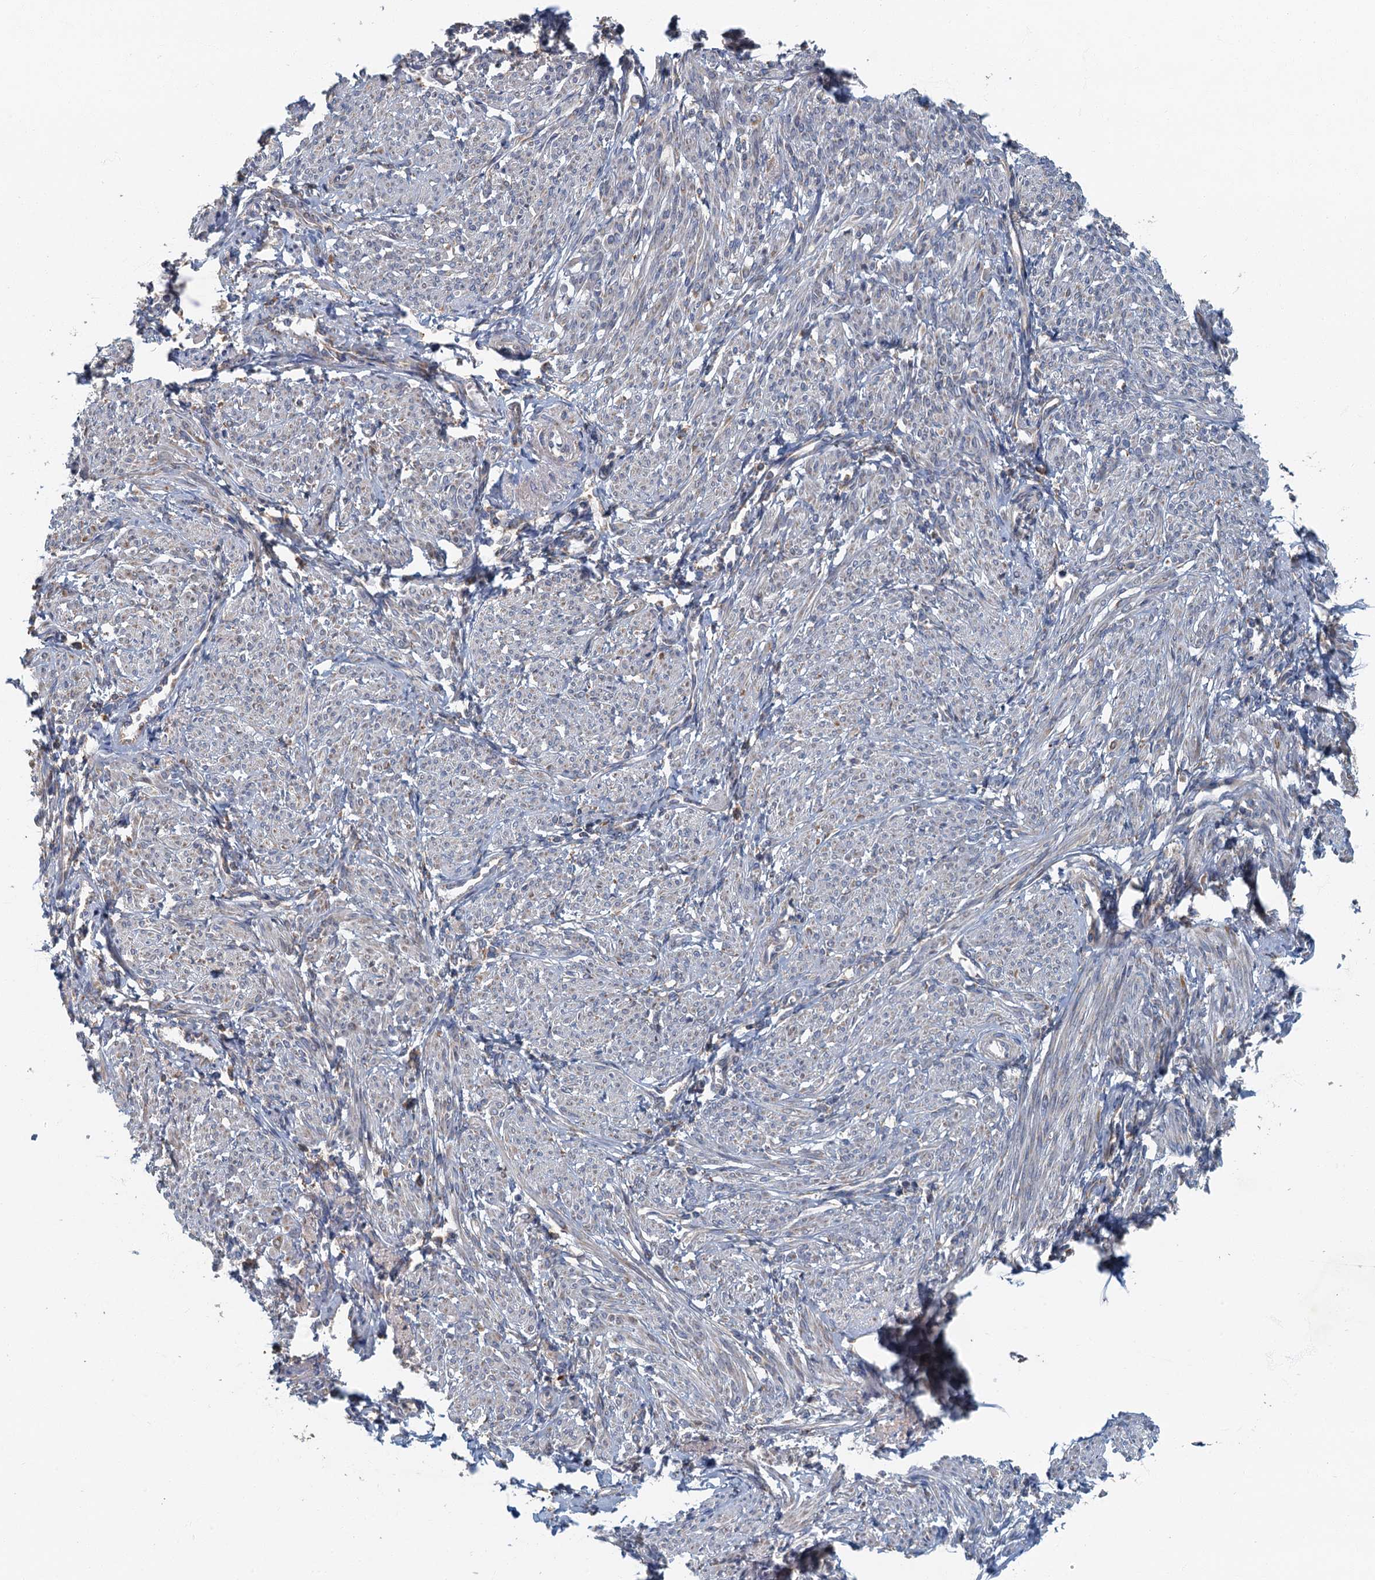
{"staining": {"intensity": "negative", "quantity": "none", "location": "none"}, "tissue": "smooth muscle", "cell_type": "Smooth muscle cells", "image_type": "normal", "snomed": [{"axis": "morphology", "description": "Normal tissue, NOS"}, {"axis": "topography", "description": "Smooth muscle"}], "caption": "Immunohistochemistry of benign human smooth muscle displays no staining in smooth muscle cells. (Stains: DAB immunohistochemistry with hematoxylin counter stain, Microscopy: brightfield microscopy at high magnification).", "gene": "SPDYC", "patient": {"sex": "female", "age": 39}}